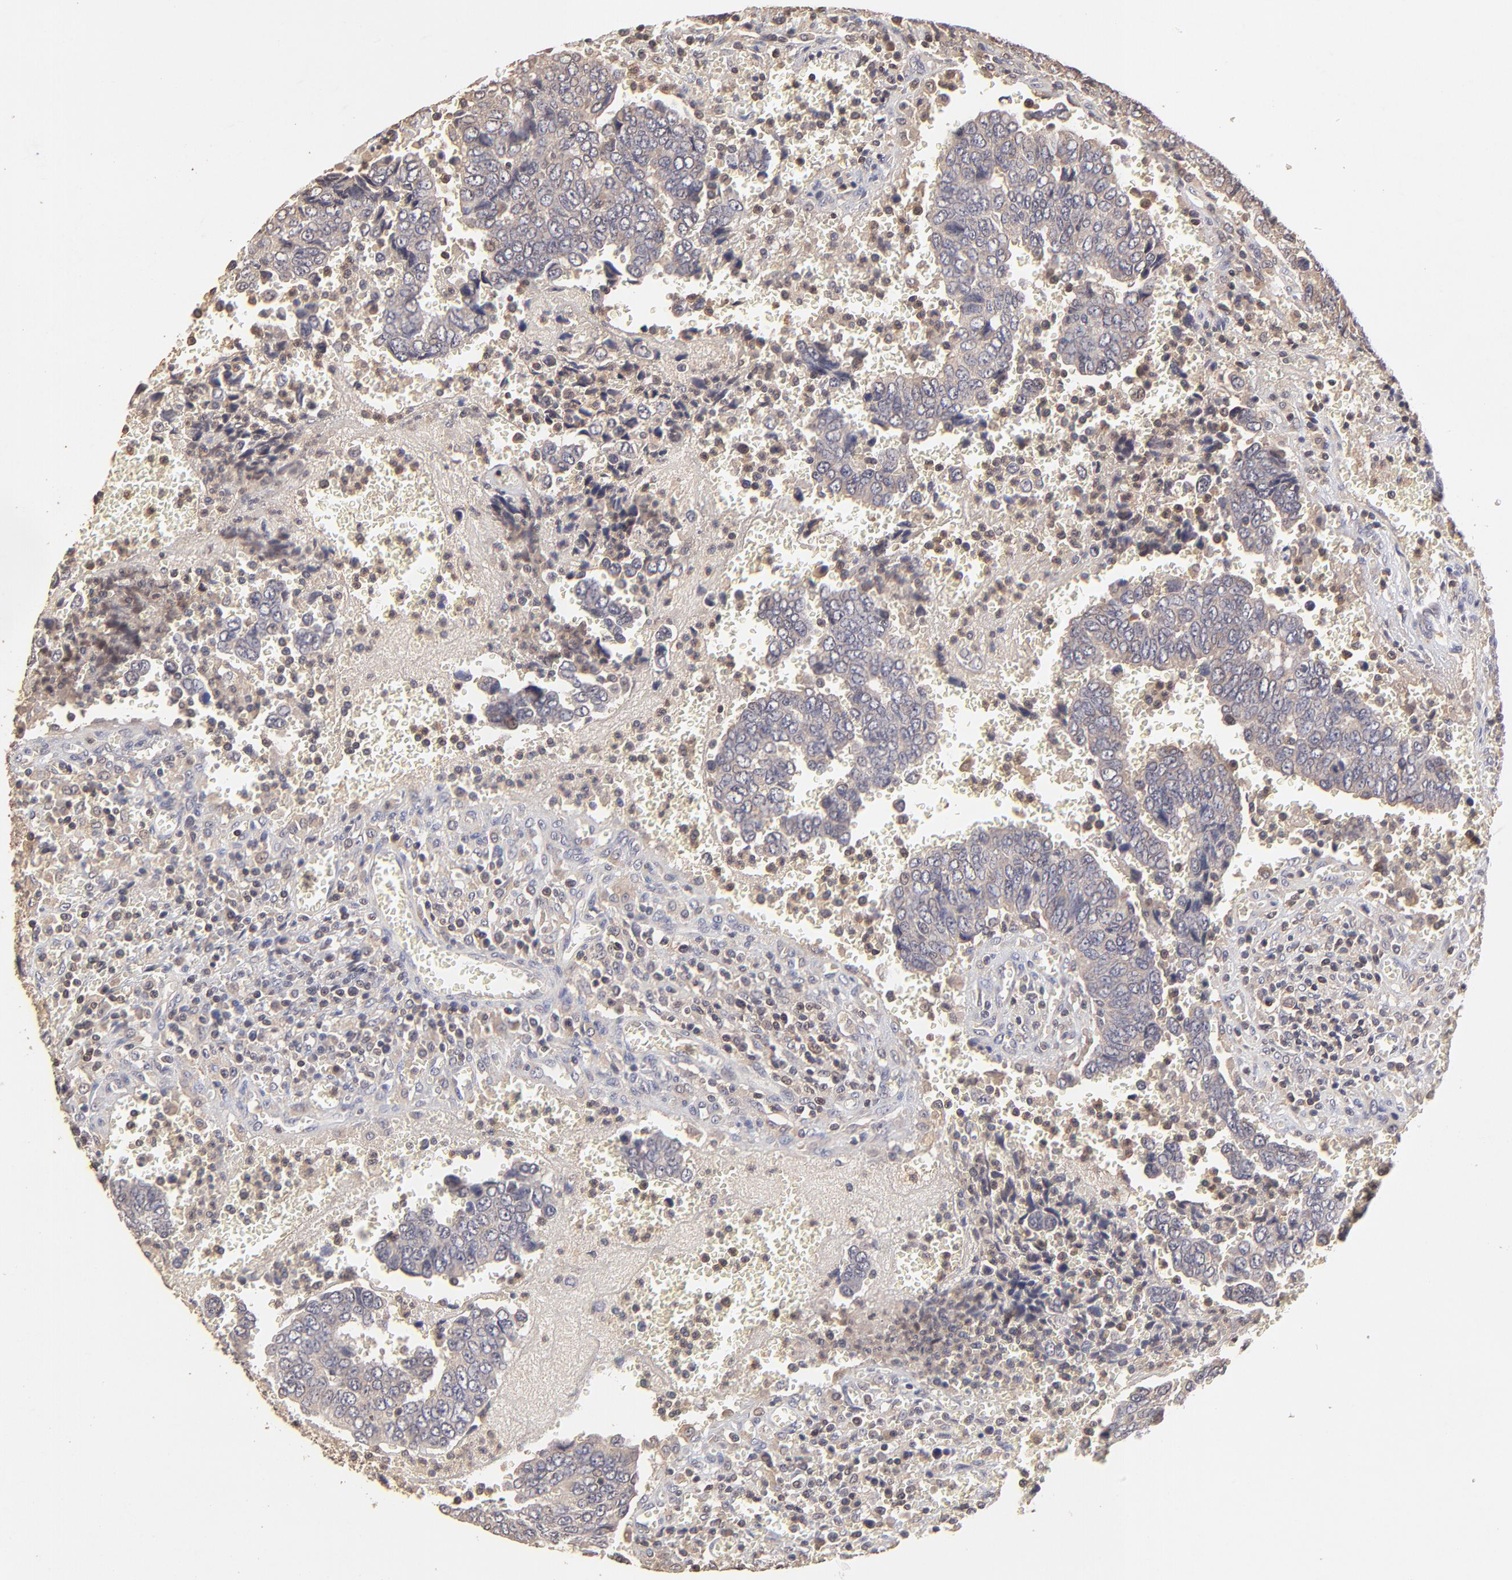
{"staining": {"intensity": "weak", "quantity": ">75%", "location": "cytoplasmic/membranous"}, "tissue": "urothelial cancer", "cell_type": "Tumor cells", "image_type": "cancer", "snomed": [{"axis": "morphology", "description": "Urothelial carcinoma, High grade"}, {"axis": "topography", "description": "Urinary bladder"}], "caption": "Protein positivity by immunohistochemistry (IHC) shows weak cytoplasmic/membranous positivity in about >75% of tumor cells in urothelial cancer.", "gene": "STON2", "patient": {"sex": "male", "age": 86}}